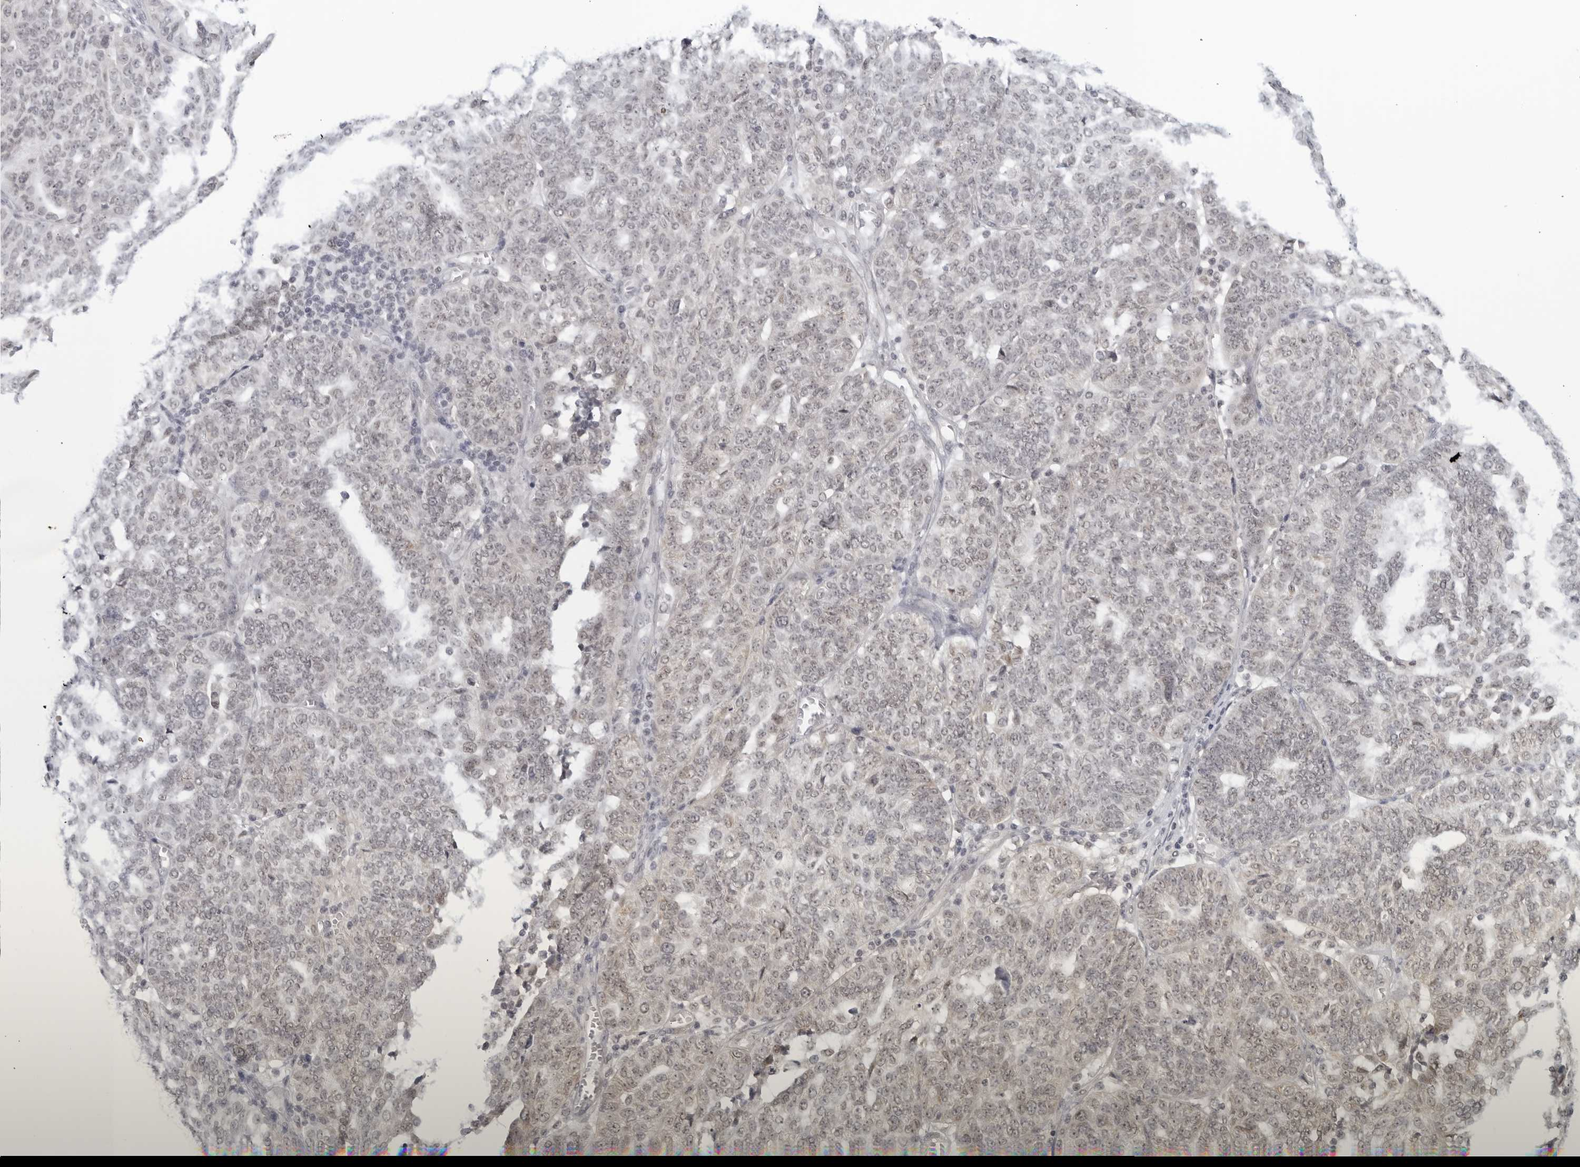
{"staining": {"intensity": "weak", "quantity": "<25%", "location": "nuclear"}, "tissue": "ovarian cancer", "cell_type": "Tumor cells", "image_type": "cancer", "snomed": [{"axis": "morphology", "description": "Cystadenocarcinoma, serous, NOS"}, {"axis": "topography", "description": "Ovary"}], "caption": "Tumor cells show no significant protein expression in ovarian cancer.", "gene": "RAB11FIP3", "patient": {"sex": "female", "age": 59}}